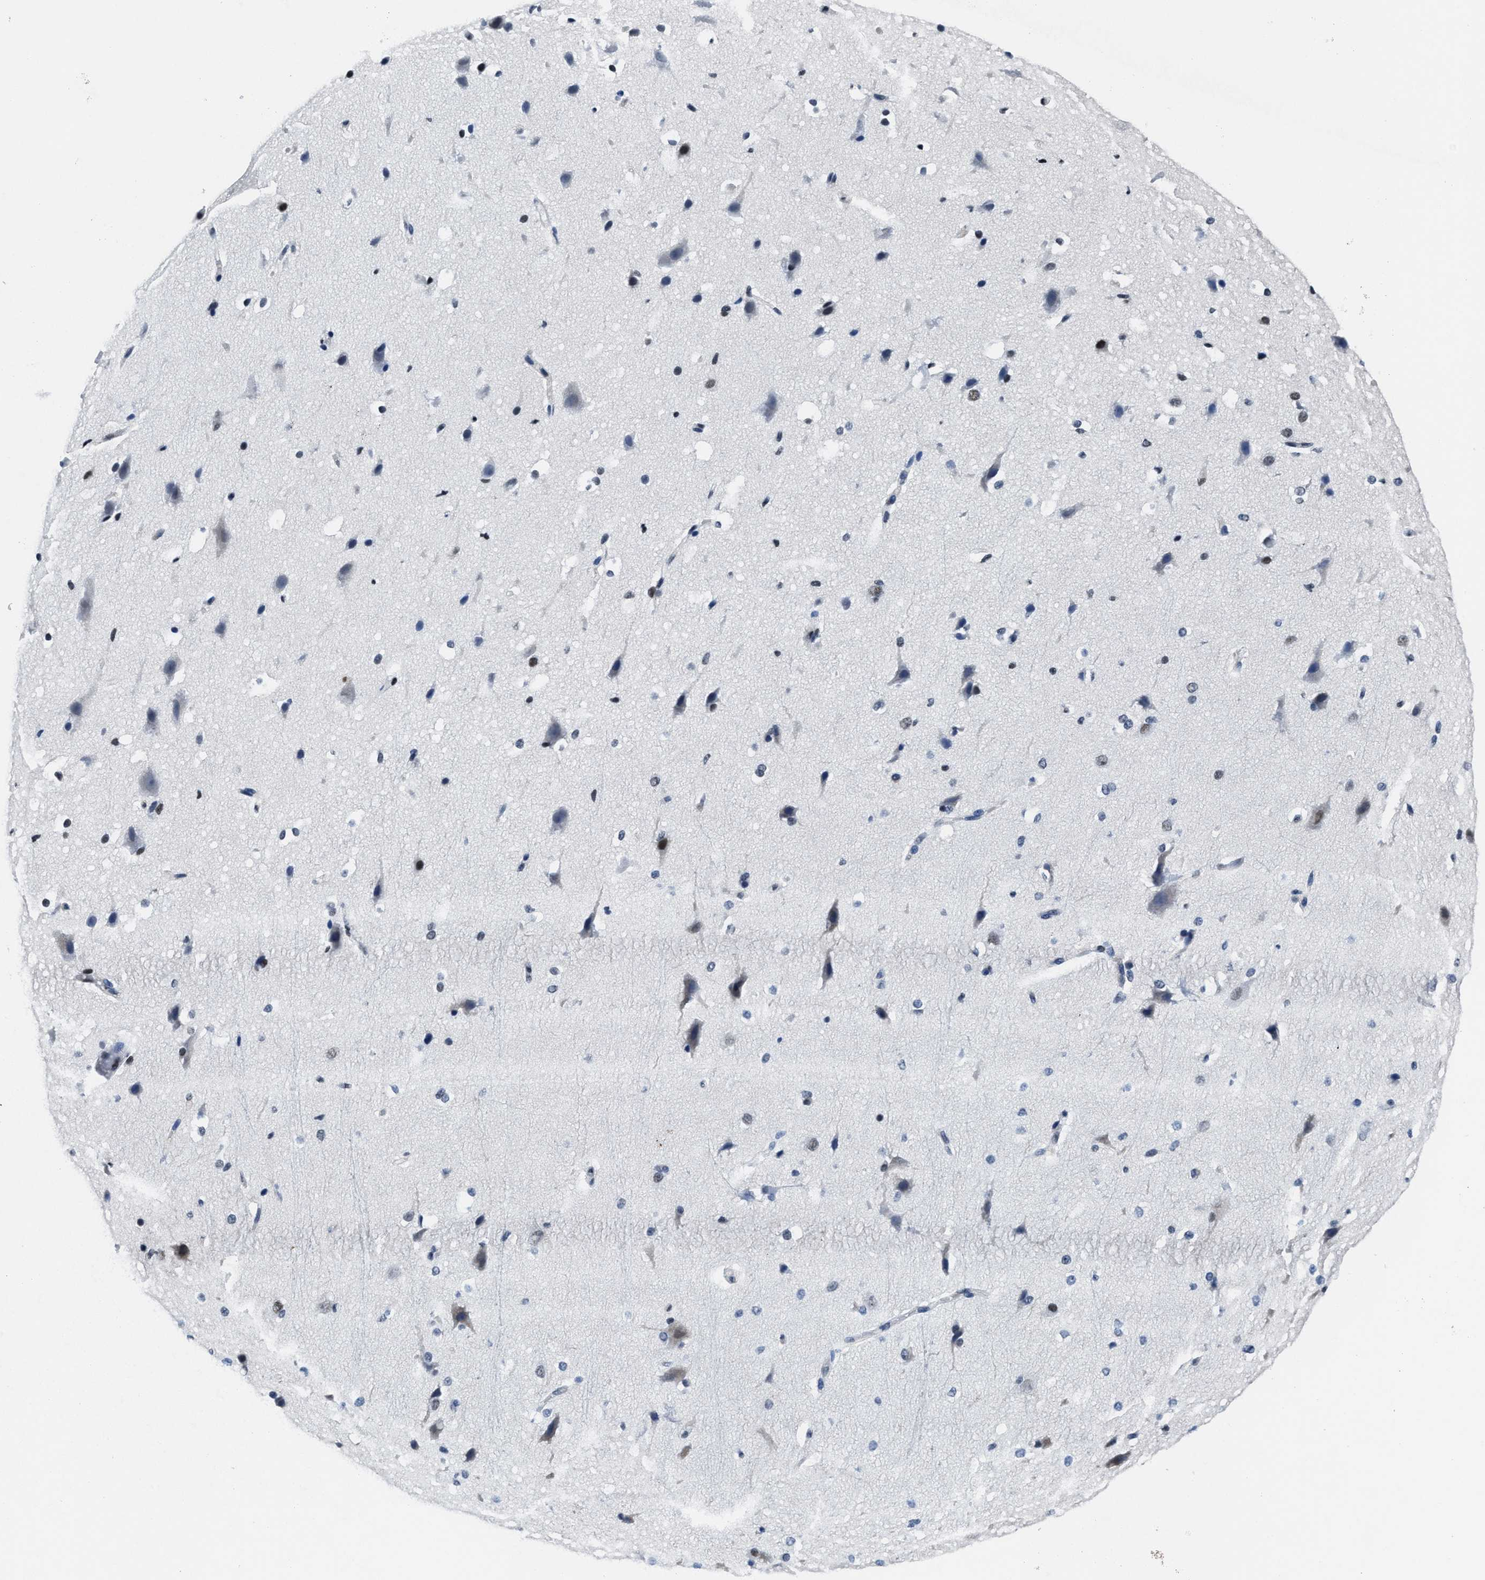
{"staining": {"intensity": "negative", "quantity": "none", "location": "none"}, "tissue": "cerebral cortex", "cell_type": "Endothelial cells", "image_type": "normal", "snomed": [{"axis": "morphology", "description": "Normal tissue, NOS"}, {"axis": "morphology", "description": "Developmental malformation"}, {"axis": "topography", "description": "Cerebral cortex"}], "caption": "The micrograph exhibits no staining of endothelial cells in normal cerebral cortex. (IHC, brightfield microscopy, high magnification).", "gene": "ID3", "patient": {"sex": "female", "age": 30}}